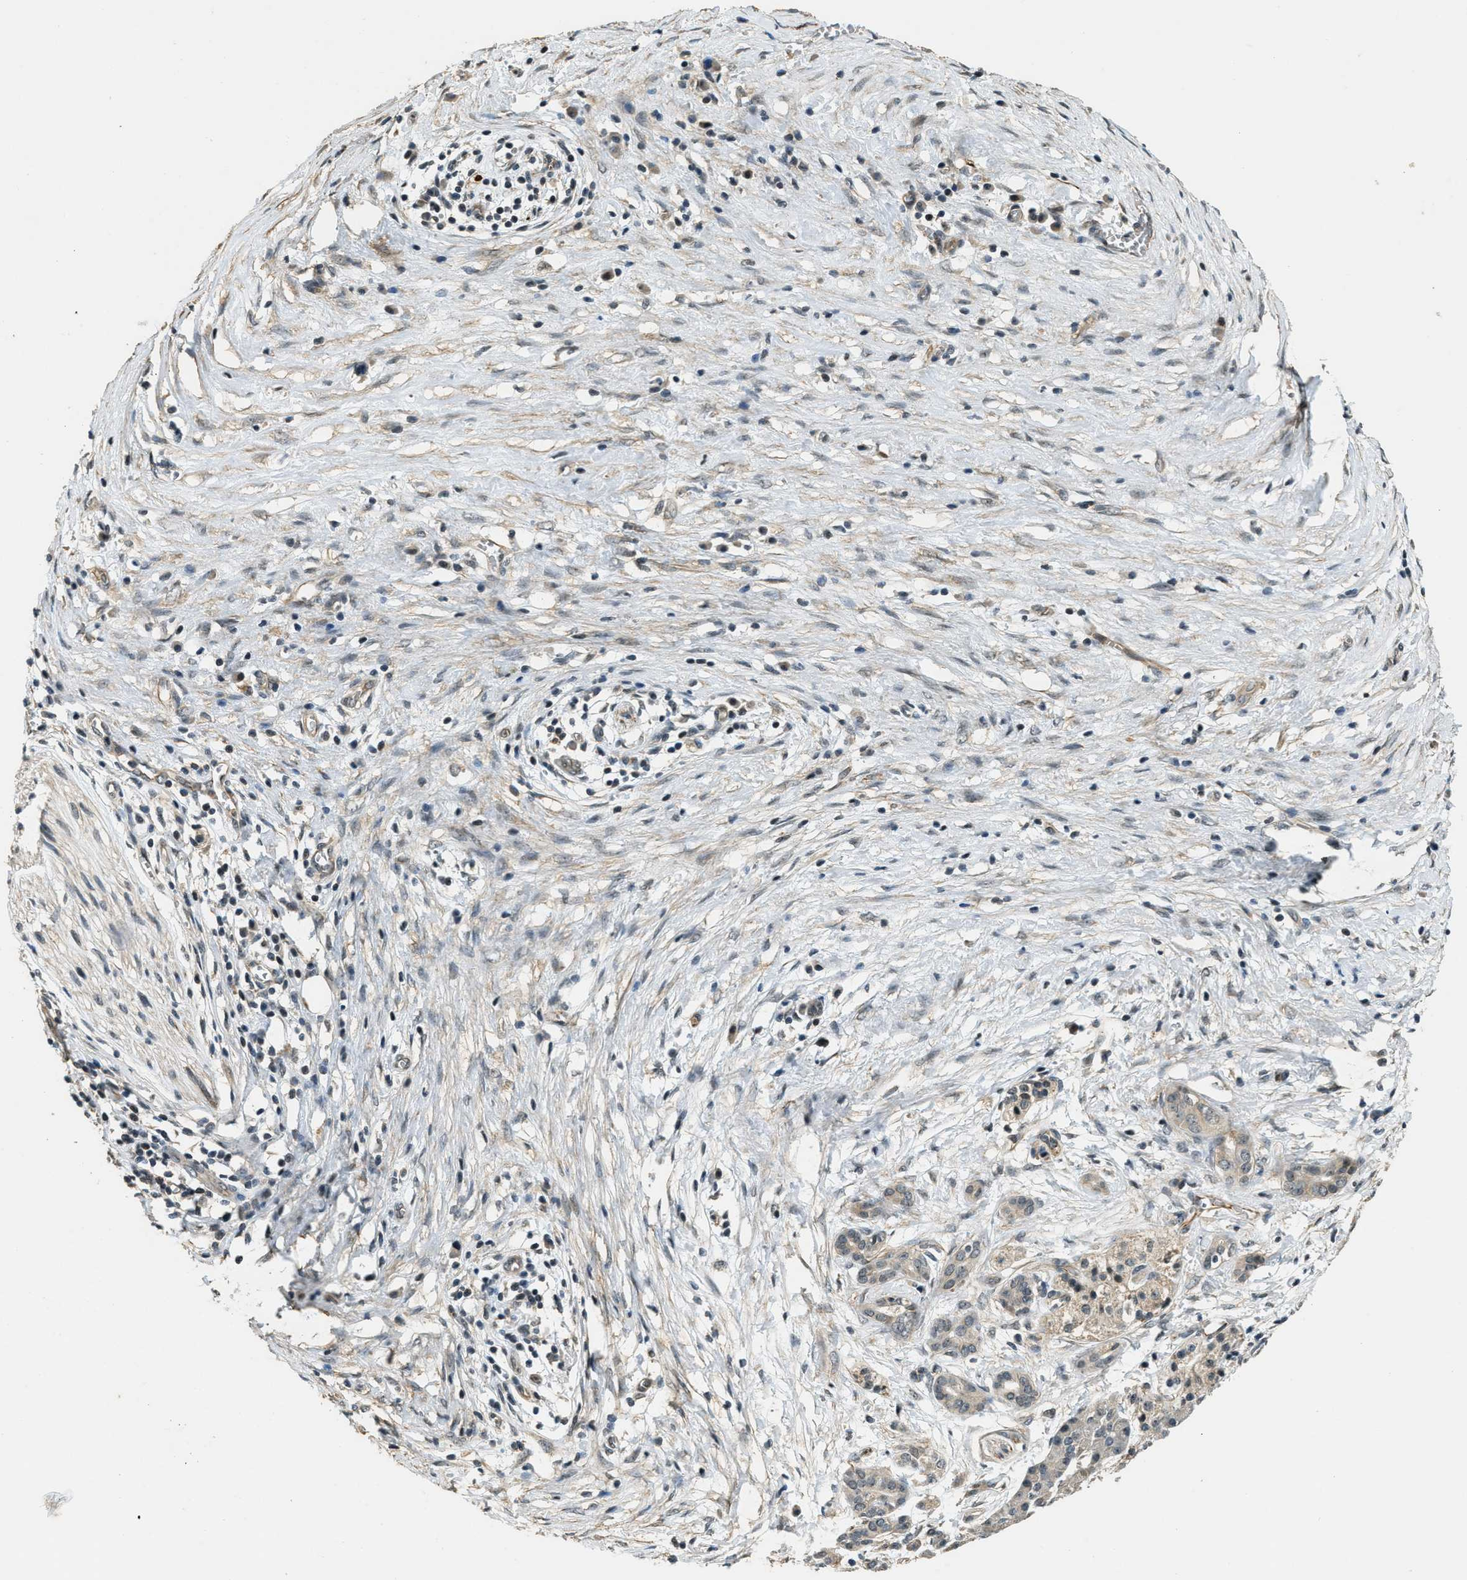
{"staining": {"intensity": "weak", "quantity": ">75%", "location": "cytoplasmic/membranous"}, "tissue": "pancreatic cancer", "cell_type": "Tumor cells", "image_type": "cancer", "snomed": [{"axis": "morphology", "description": "Adenocarcinoma, NOS"}, {"axis": "topography", "description": "Pancreas"}], "caption": "Immunohistochemistry (IHC) staining of pancreatic cancer, which exhibits low levels of weak cytoplasmic/membranous staining in about >75% of tumor cells indicating weak cytoplasmic/membranous protein positivity. The staining was performed using DAB (brown) for protein detection and nuclei were counterstained in hematoxylin (blue).", "gene": "MED21", "patient": {"sex": "female", "age": 70}}